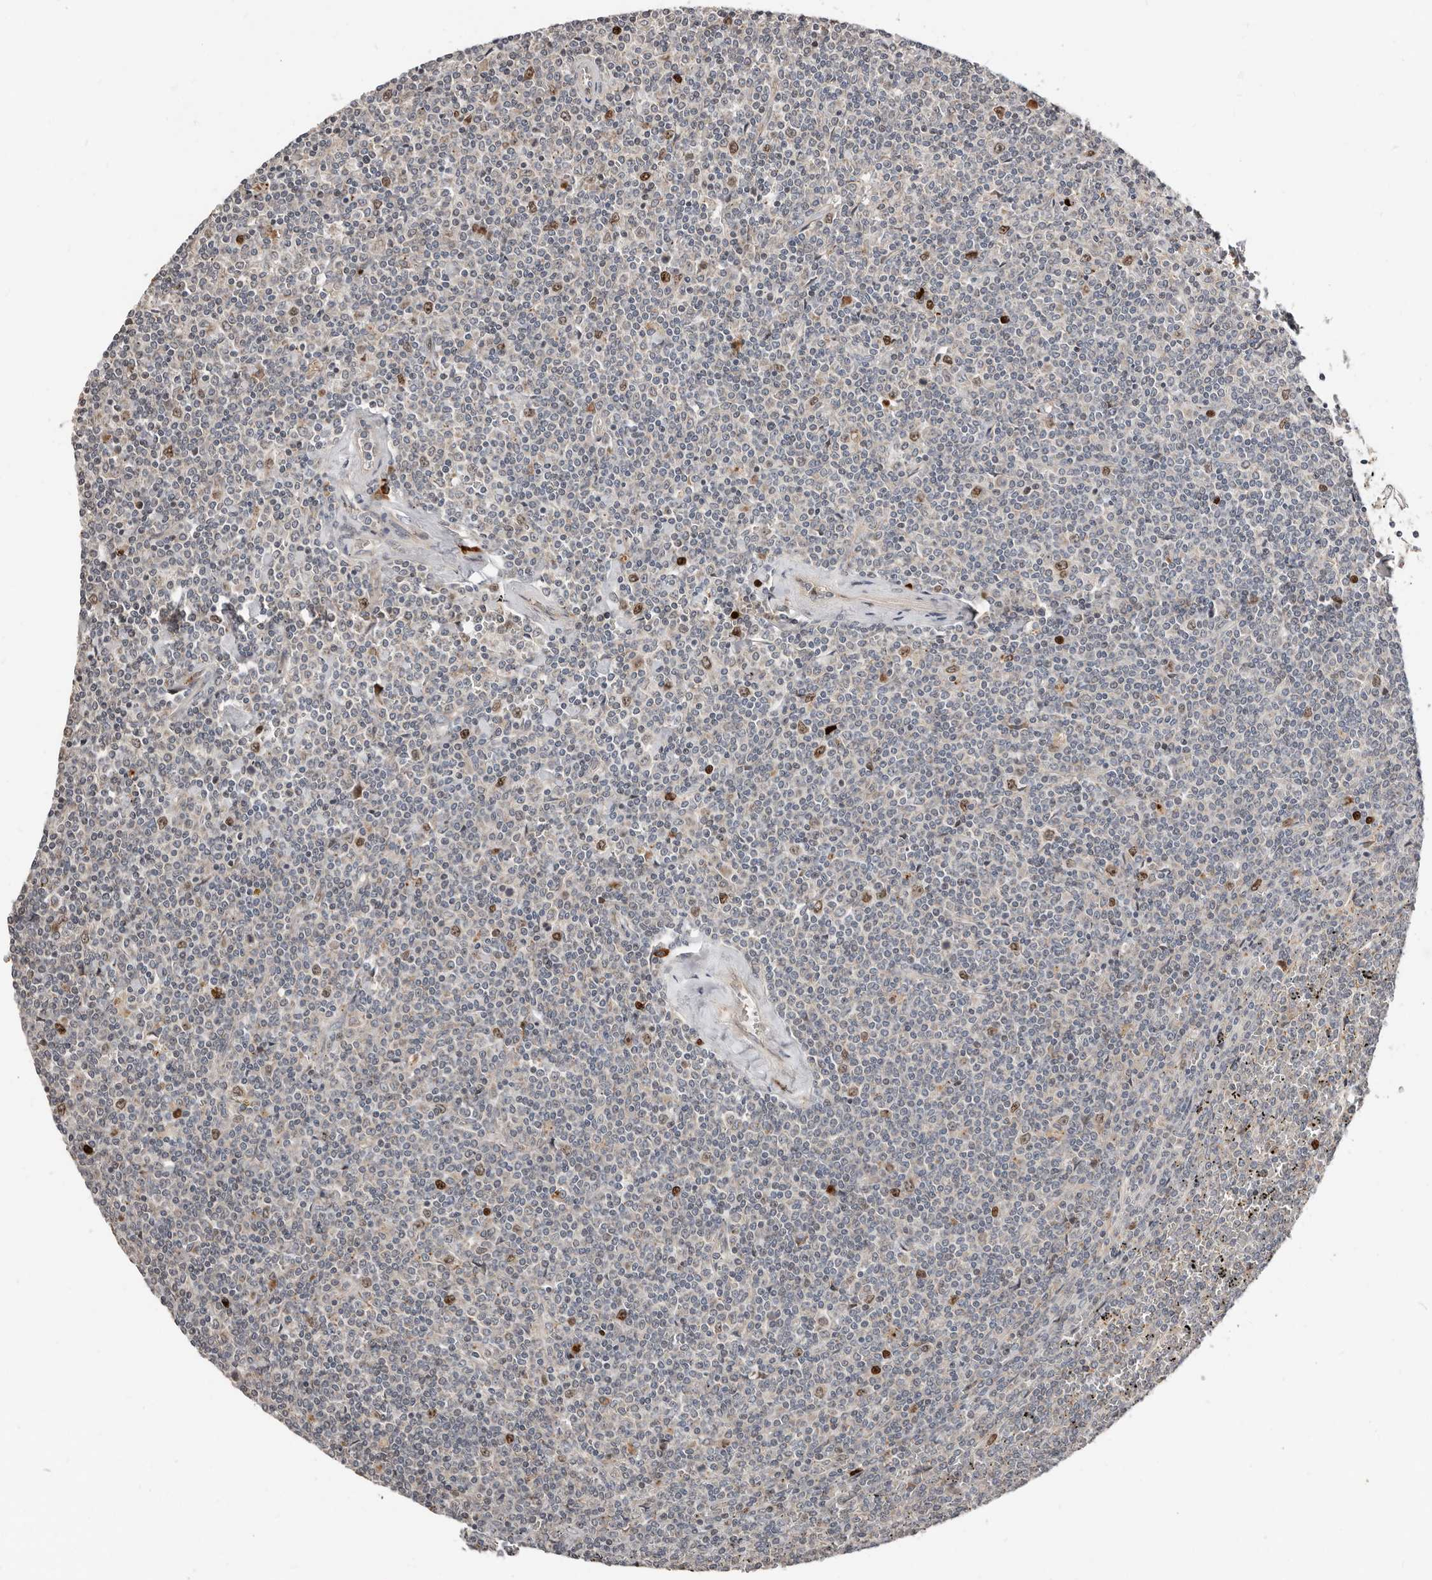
{"staining": {"intensity": "moderate", "quantity": "<25%", "location": "nuclear"}, "tissue": "lymphoma", "cell_type": "Tumor cells", "image_type": "cancer", "snomed": [{"axis": "morphology", "description": "Malignant lymphoma, non-Hodgkin's type, Low grade"}, {"axis": "topography", "description": "Spleen"}], "caption": "Immunohistochemistry (IHC) staining of lymphoma, which displays low levels of moderate nuclear staining in approximately <25% of tumor cells indicating moderate nuclear protein expression. The staining was performed using DAB (3,3'-diaminobenzidine) (brown) for protein detection and nuclei were counterstained in hematoxylin (blue).", "gene": "SMYD4", "patient": {"sex": "female", "age": 19}}